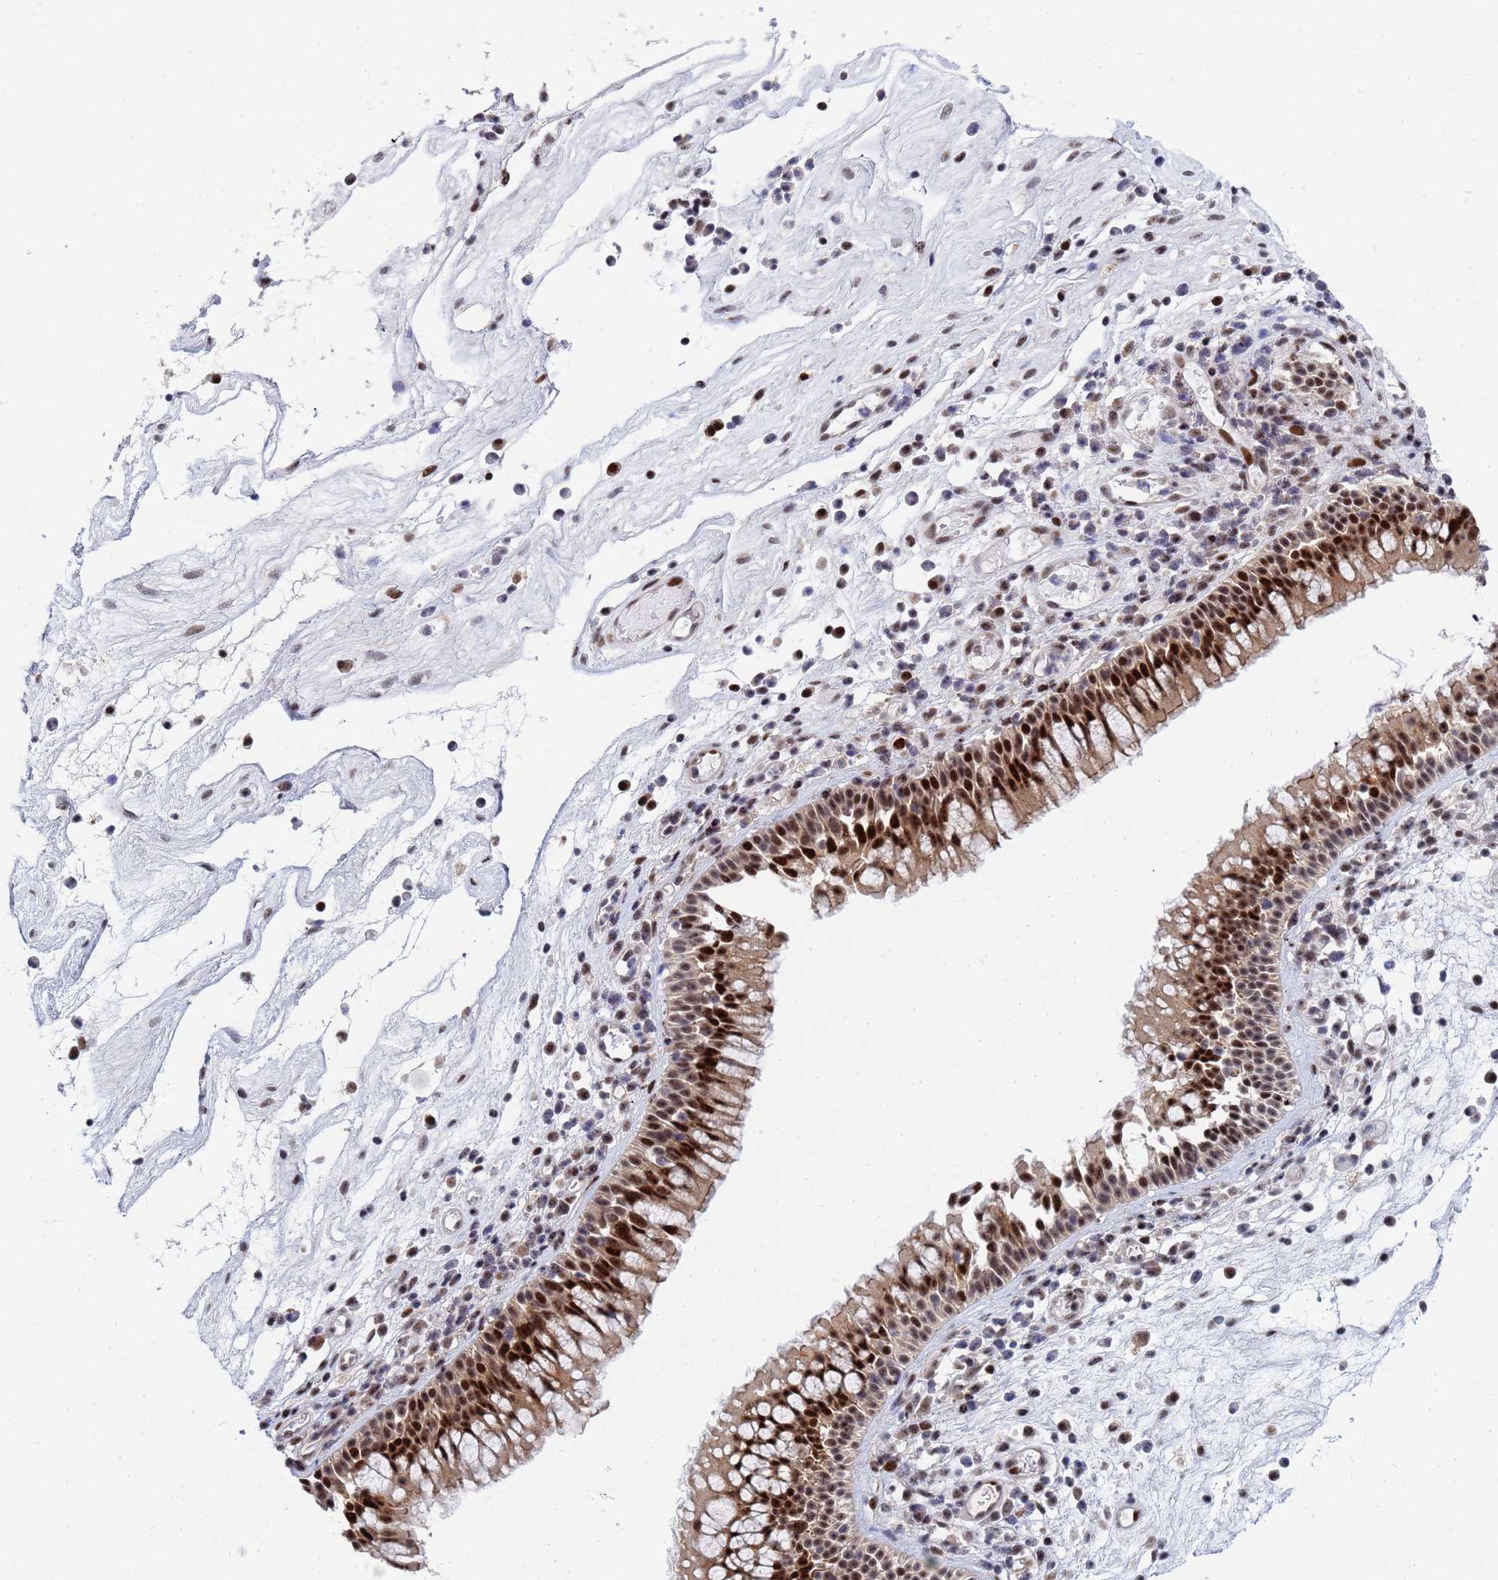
{"staining": {"intensity": "strong", "quantity": ">75%", "location": "cytoplasmic/membranous,nuclear"}, "tissue": "nasopharynx", "cell_type": "Respiratory epithelial cells", "image_type": "normal", "snomed": [{"axis": "morphology", "description": "Normal tissue, NOS"}, {"axis": "morphology", "description": "Inflammation, NOS"}, {"axis": "morphology", "description": "Malignant melanoma, Metastatic site"}, {"axis": "topography", "description": "Nasopharynx"}], "caption": "Protein analysis of normal nasopharynx displays strong cytoplasmic/membranous,nuclear expression in approximately >75% of respiratory epithelial cells.", "gene": "AP5Z1", "patient": {"sex": "male", "age": 70}}